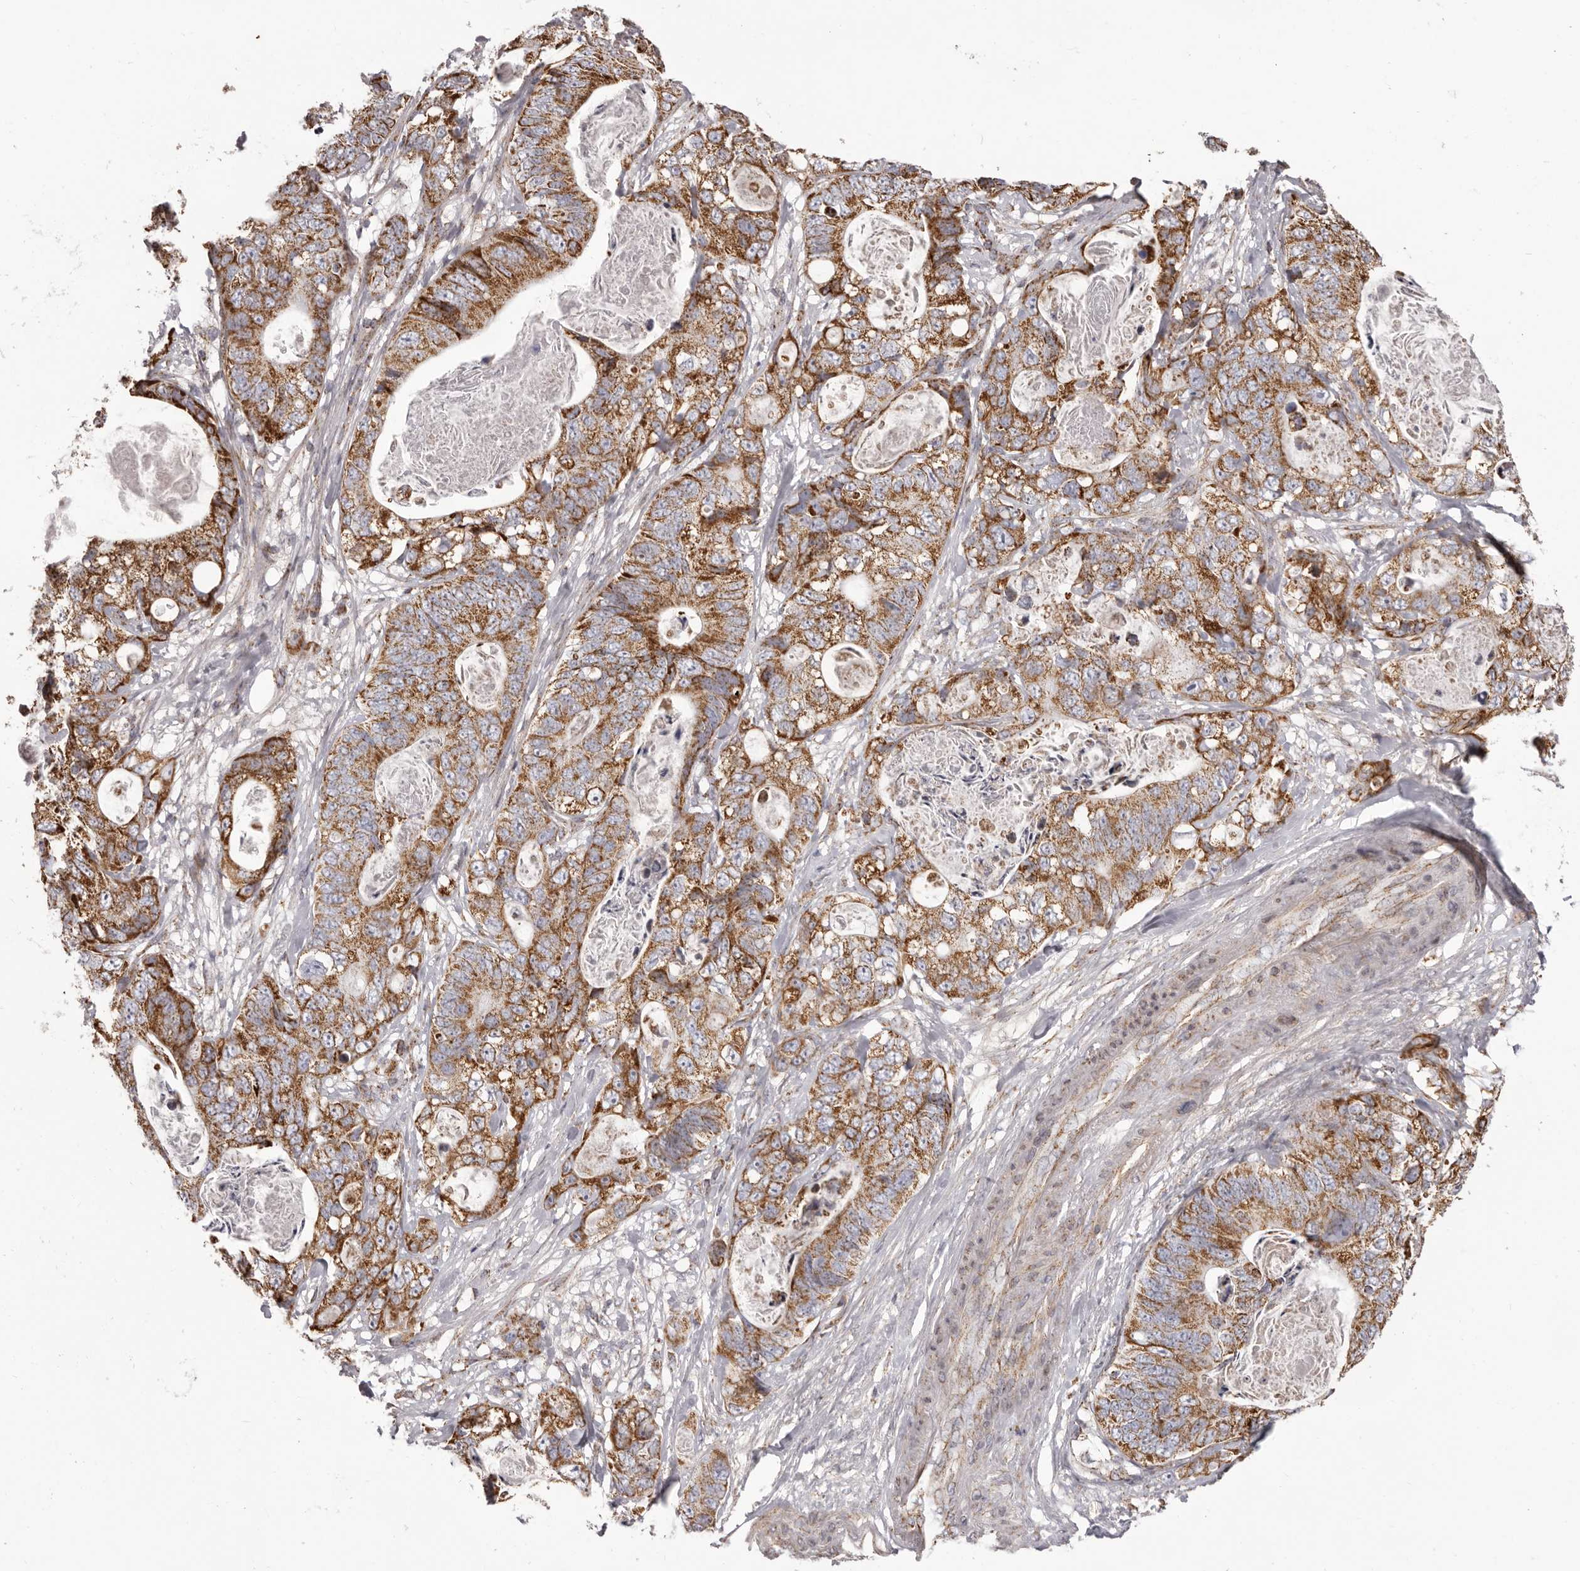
{"staining": {"intensity": "strong", "quantity": ">75%", "location": "cytoplasmic/membranous"}, "tissue": "stomach cancer", "cell_type": "Tumor cells", "image_type": "cancer", "snomed": [{"axis": "morphology", "description": "Normal tissue, NOS"}, {"axis": "morphology", "description": "Adenocarcinoma, NOS"}, {"axis": "topography", "description": "Stomach"}], "caption": "Stomach cancer stained with a protein marker reveals strong staining in tumor cells.", "gene": "CHRM2", "patient": {"sex": "female", "age": 89}}